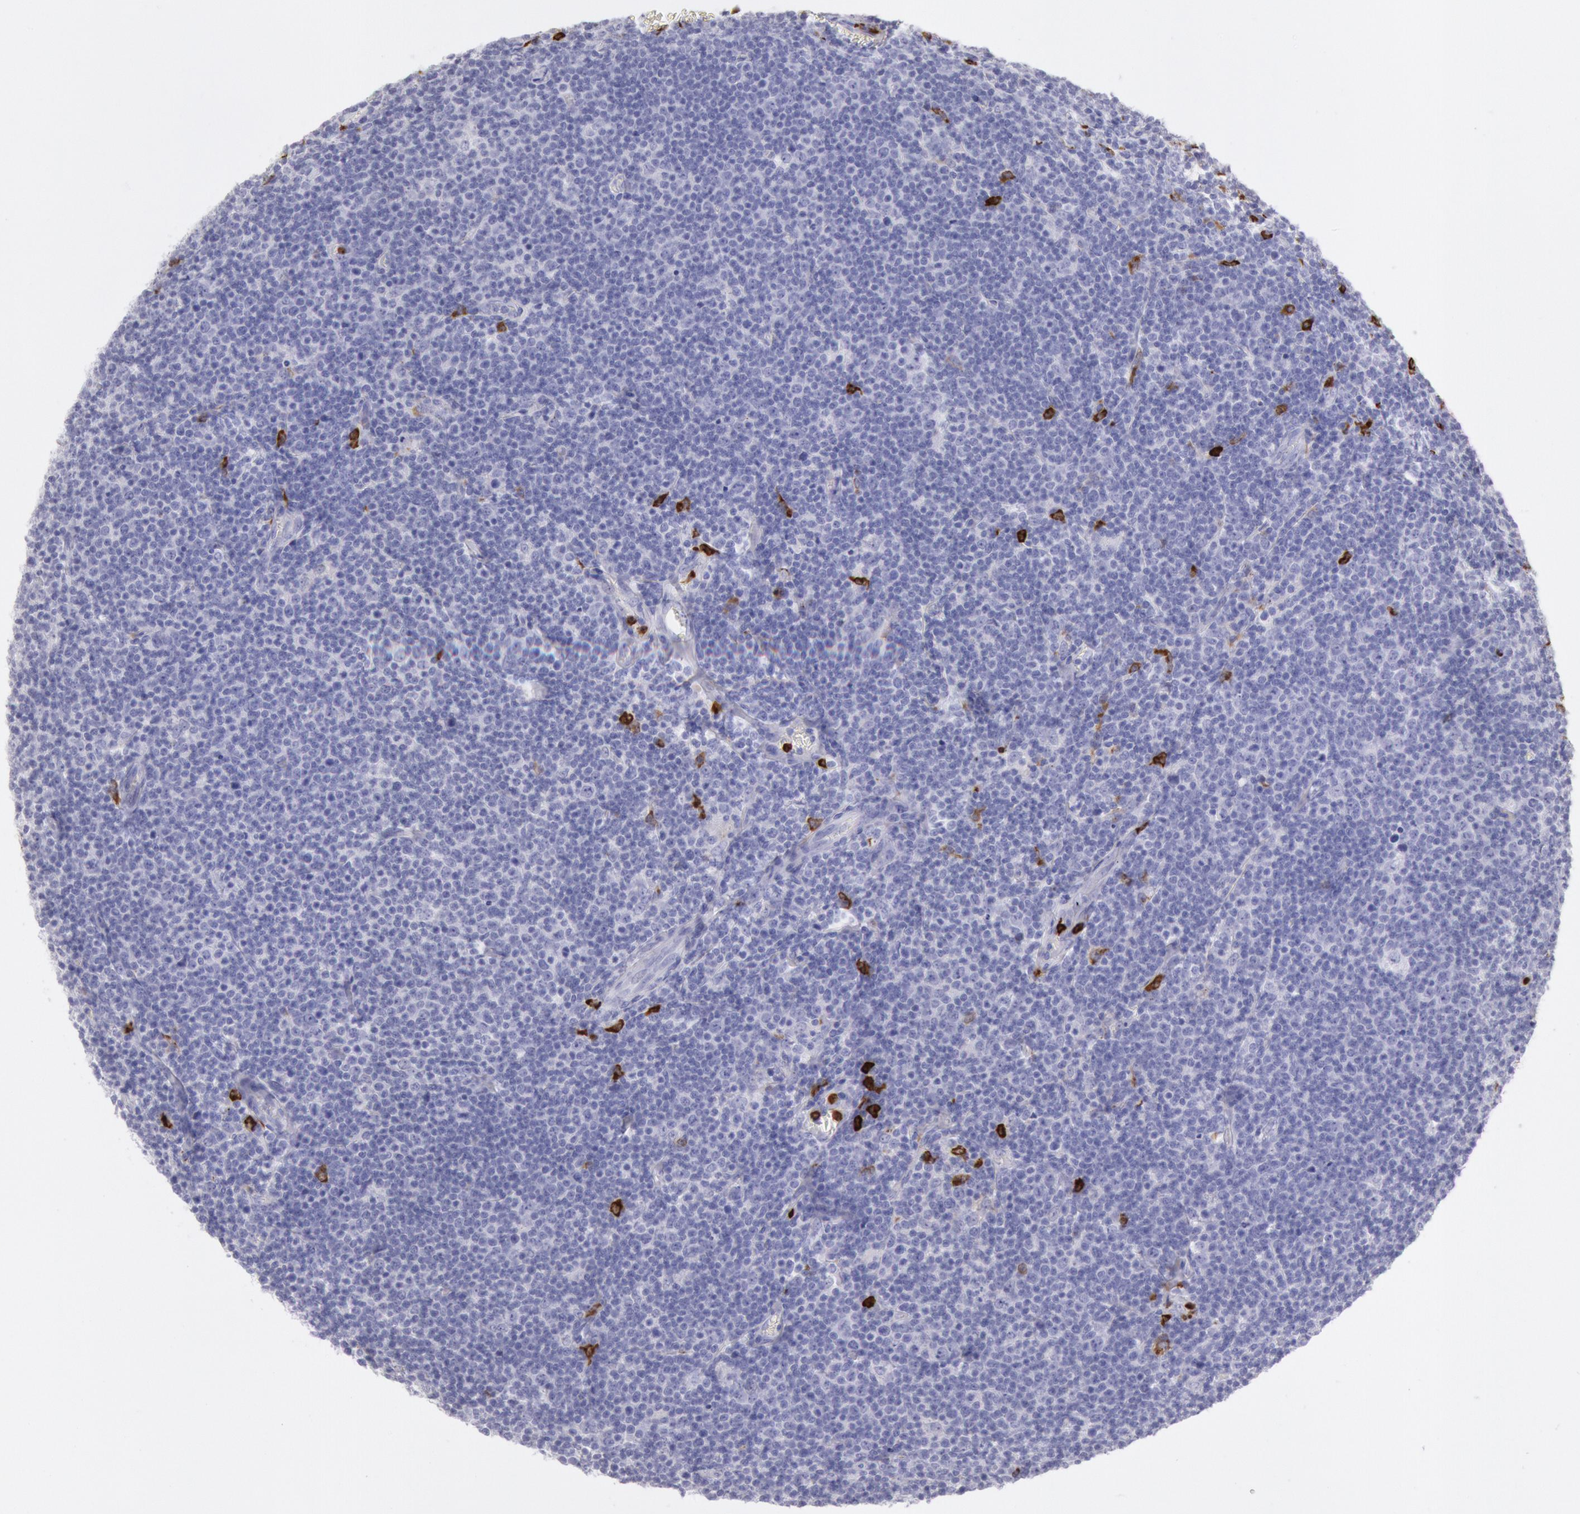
{"staining": {"intensity": "negative", "quantity": "none", "location": "none"}, "tissue": "lymphoma", "cell_type": "Tumor cells", "image_type": "cancer", "snomed": [{"axis": "morphology", "description": "Malignant lymphoma, non-Hodgkin's type, Low grade"}, {"axis": "topography", "description": "Lymph node"}], "caption": "There is no significant expression in tumor cells of malignant lymphoma, non-Hodgkin's type (low-grade). (DAB (3,3'-diaminobenzidine) immunohistochemistry visualized using brightfield microscopy, high magnification).", "gene": "FCN1", "patient": {"sex": "male", "age": 74}}